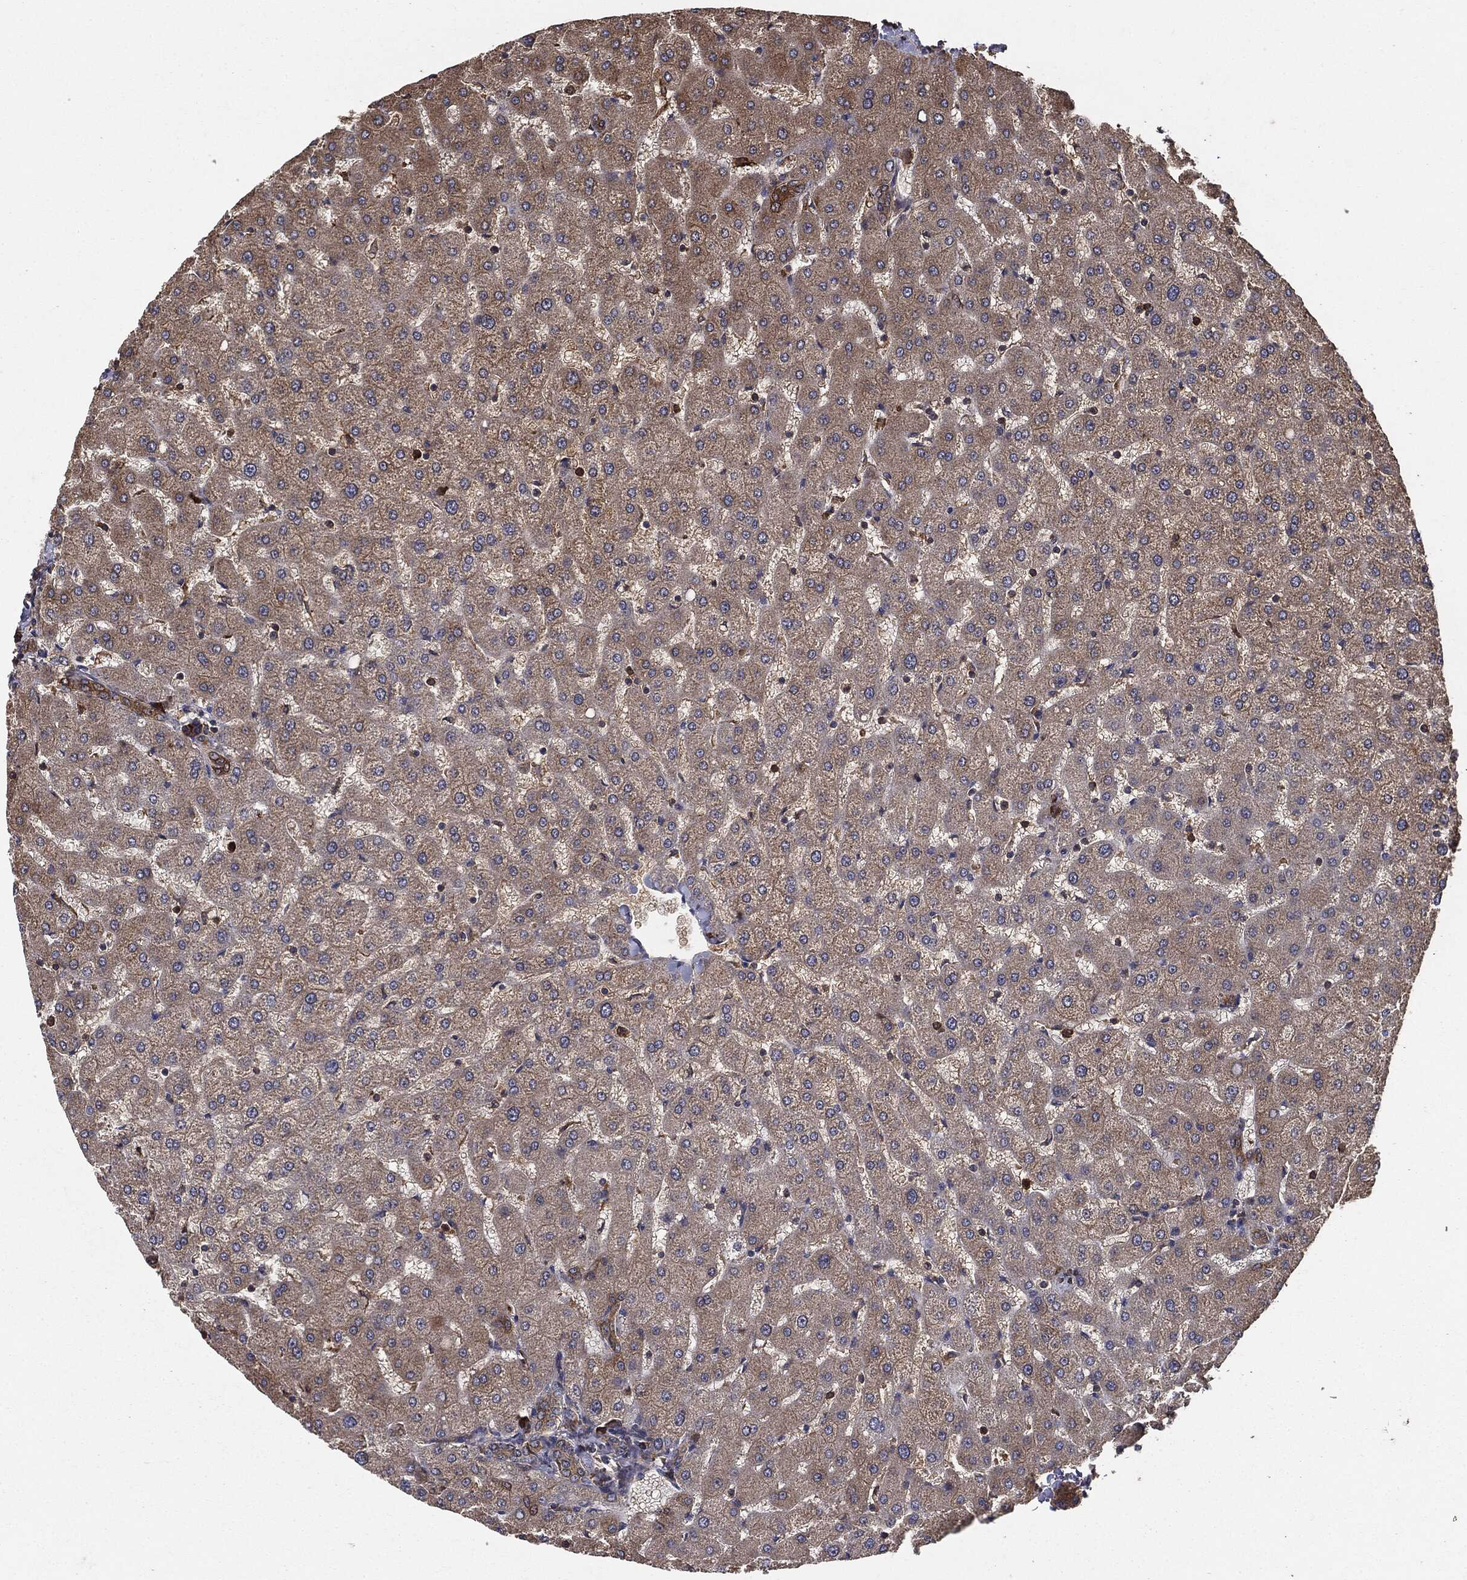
{"staining": {"intensity": "weak", "quantity": "<25%", "location": "cytoplasmic/membranous"}, "tissue": "liver", "cell_type": "Cholangiocytes", "image_type": "normal", "snomed": [{"axis": "morphology", "description": "Normal tissue, NOS"}, {"axis": "topography", "description": "Liver"}], "caption": "DAB immunohistochemical staining of unremarkable human liver shows no significant expression in cholangiocytes. (DAB IHC with hematoxylin counter stain).", "gene": "NME1", "patient": {"sex": "female", "age": 50}}